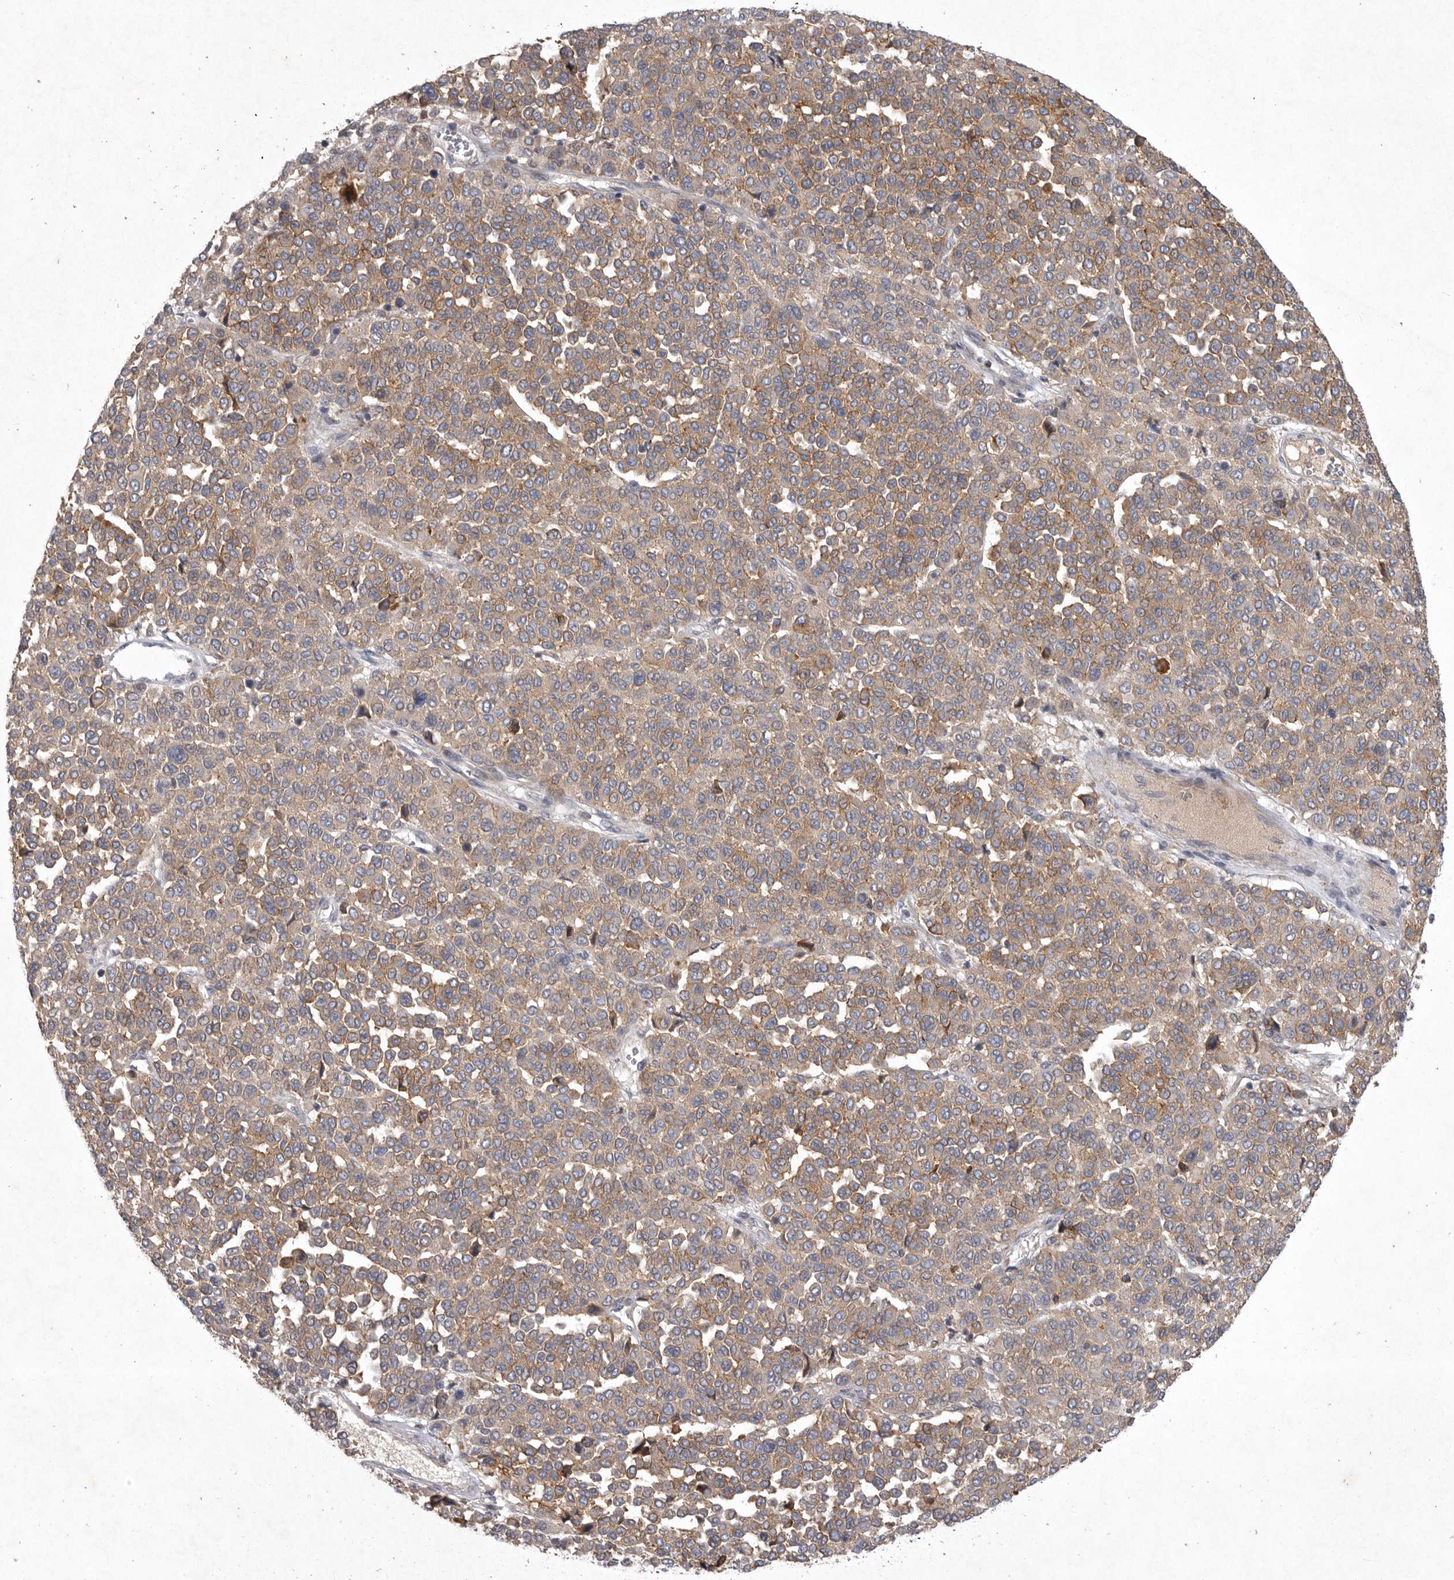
{"staining": {"intensity": "moderate", "quantity": ">75%", "location": "cytoplasmic/membranous"}, "tissue": "melanoma", "cell_type": "Tumor cells", "image_type": "cancer", "snomed": [{"axis": "morphology", "description": "Malignant melanoma, Metastatic site"}, {"axis": "topography", "description": "Pancreas"}], "caption": "Immunohistochemistry of melanoma demonstrates medium levels of moderate cytoplasmic/membranous staining in about >75% of tumor cells.", "gene": "LAMTOR3", "patient": {"sex": "female", "age": 30}}